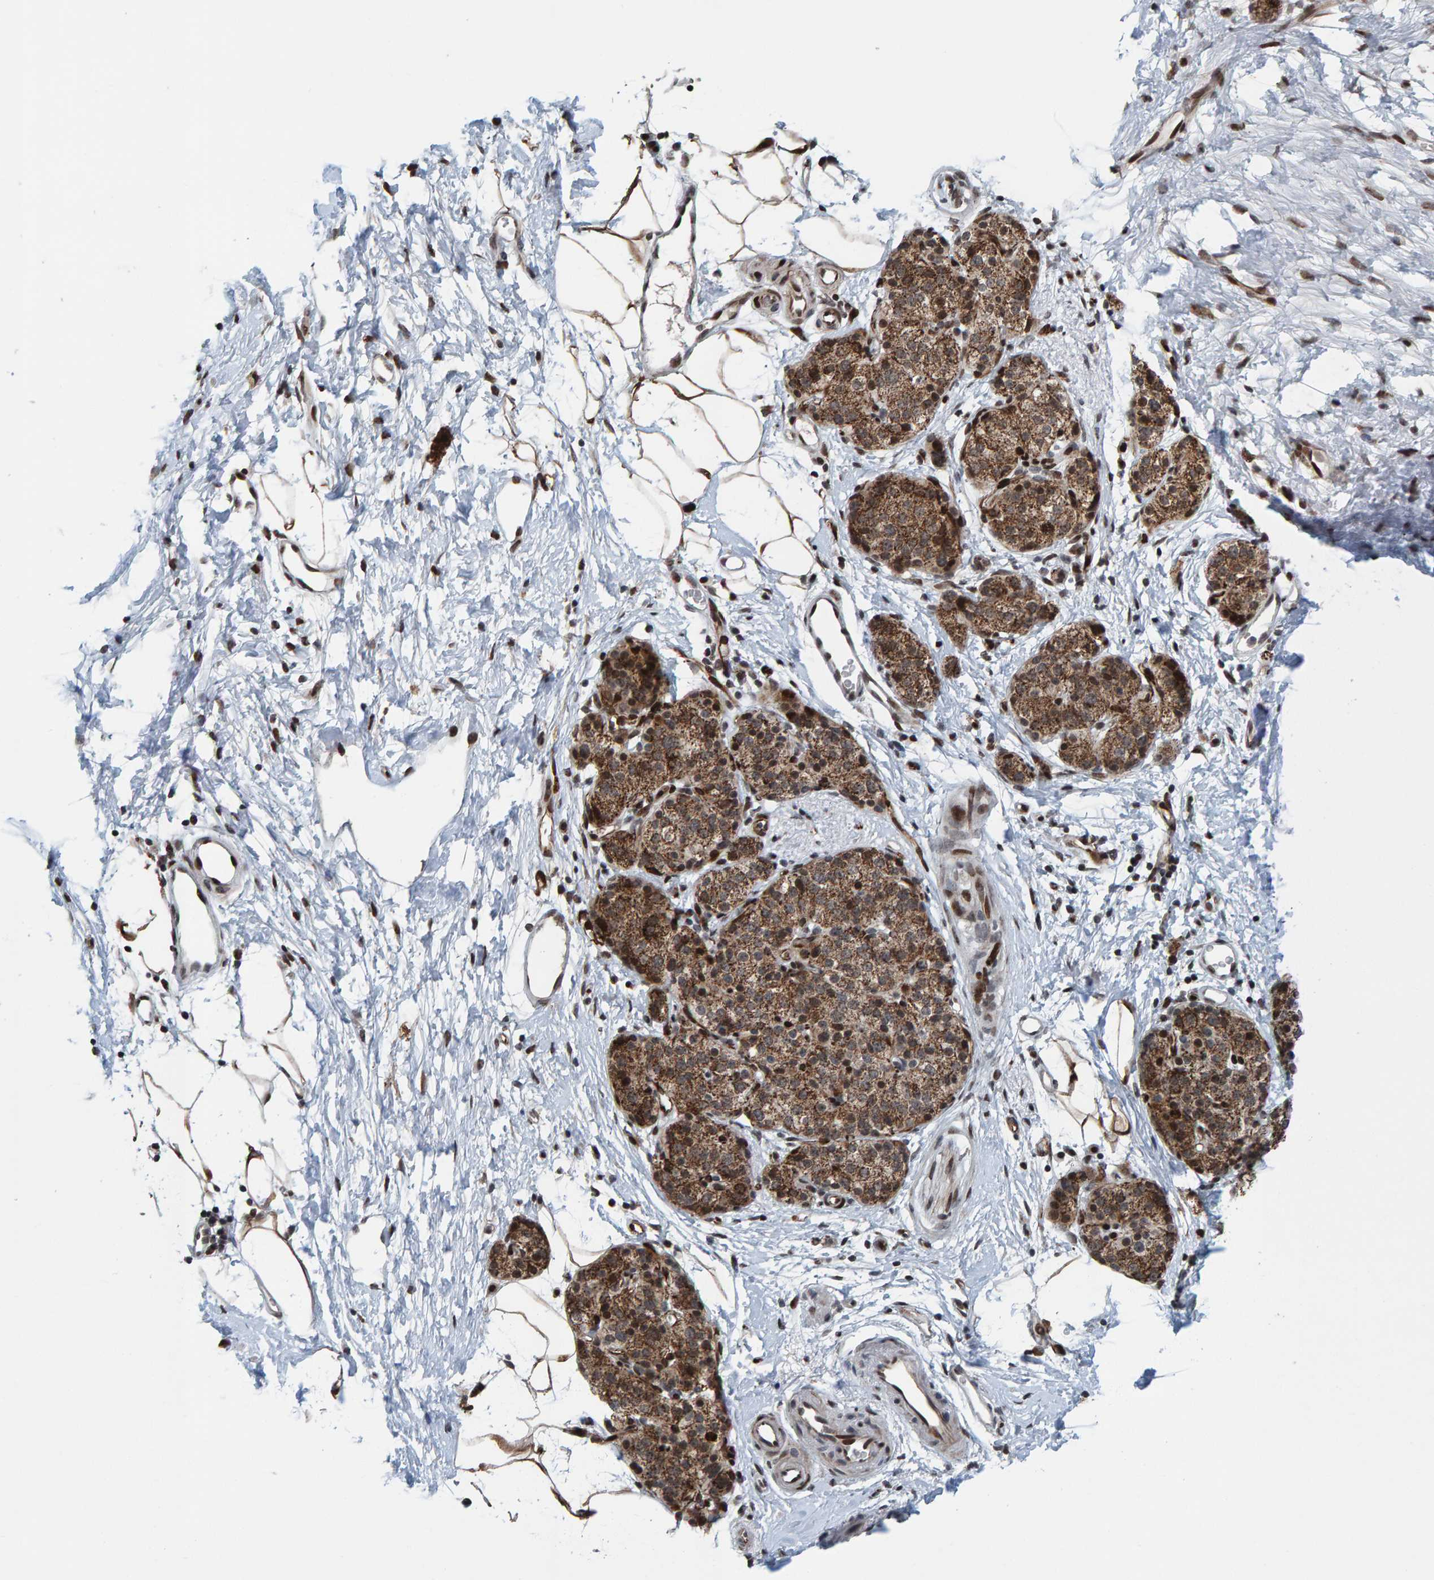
{"staining": {"intensity": "strong", "quantity": ">75%", "location": "cytoplasmic/membranous"}, "tissue": "pancreatic cancer", "cell_type": "Tumor cells", "image_type": "cancer", "snomed": [{"axis": "morphology", "description": "Adenocarcinoma, NOS"}, {"axis": "topography", "description": "Pancreas"}], "caption": "A brown stain highlights strong cytoplasmic/membranous staining of a protein in adenocarcinoma (pancreatic) tumor cells.", "gene": "ZNF366", "patient": {"sex": "male", "age": 50}}